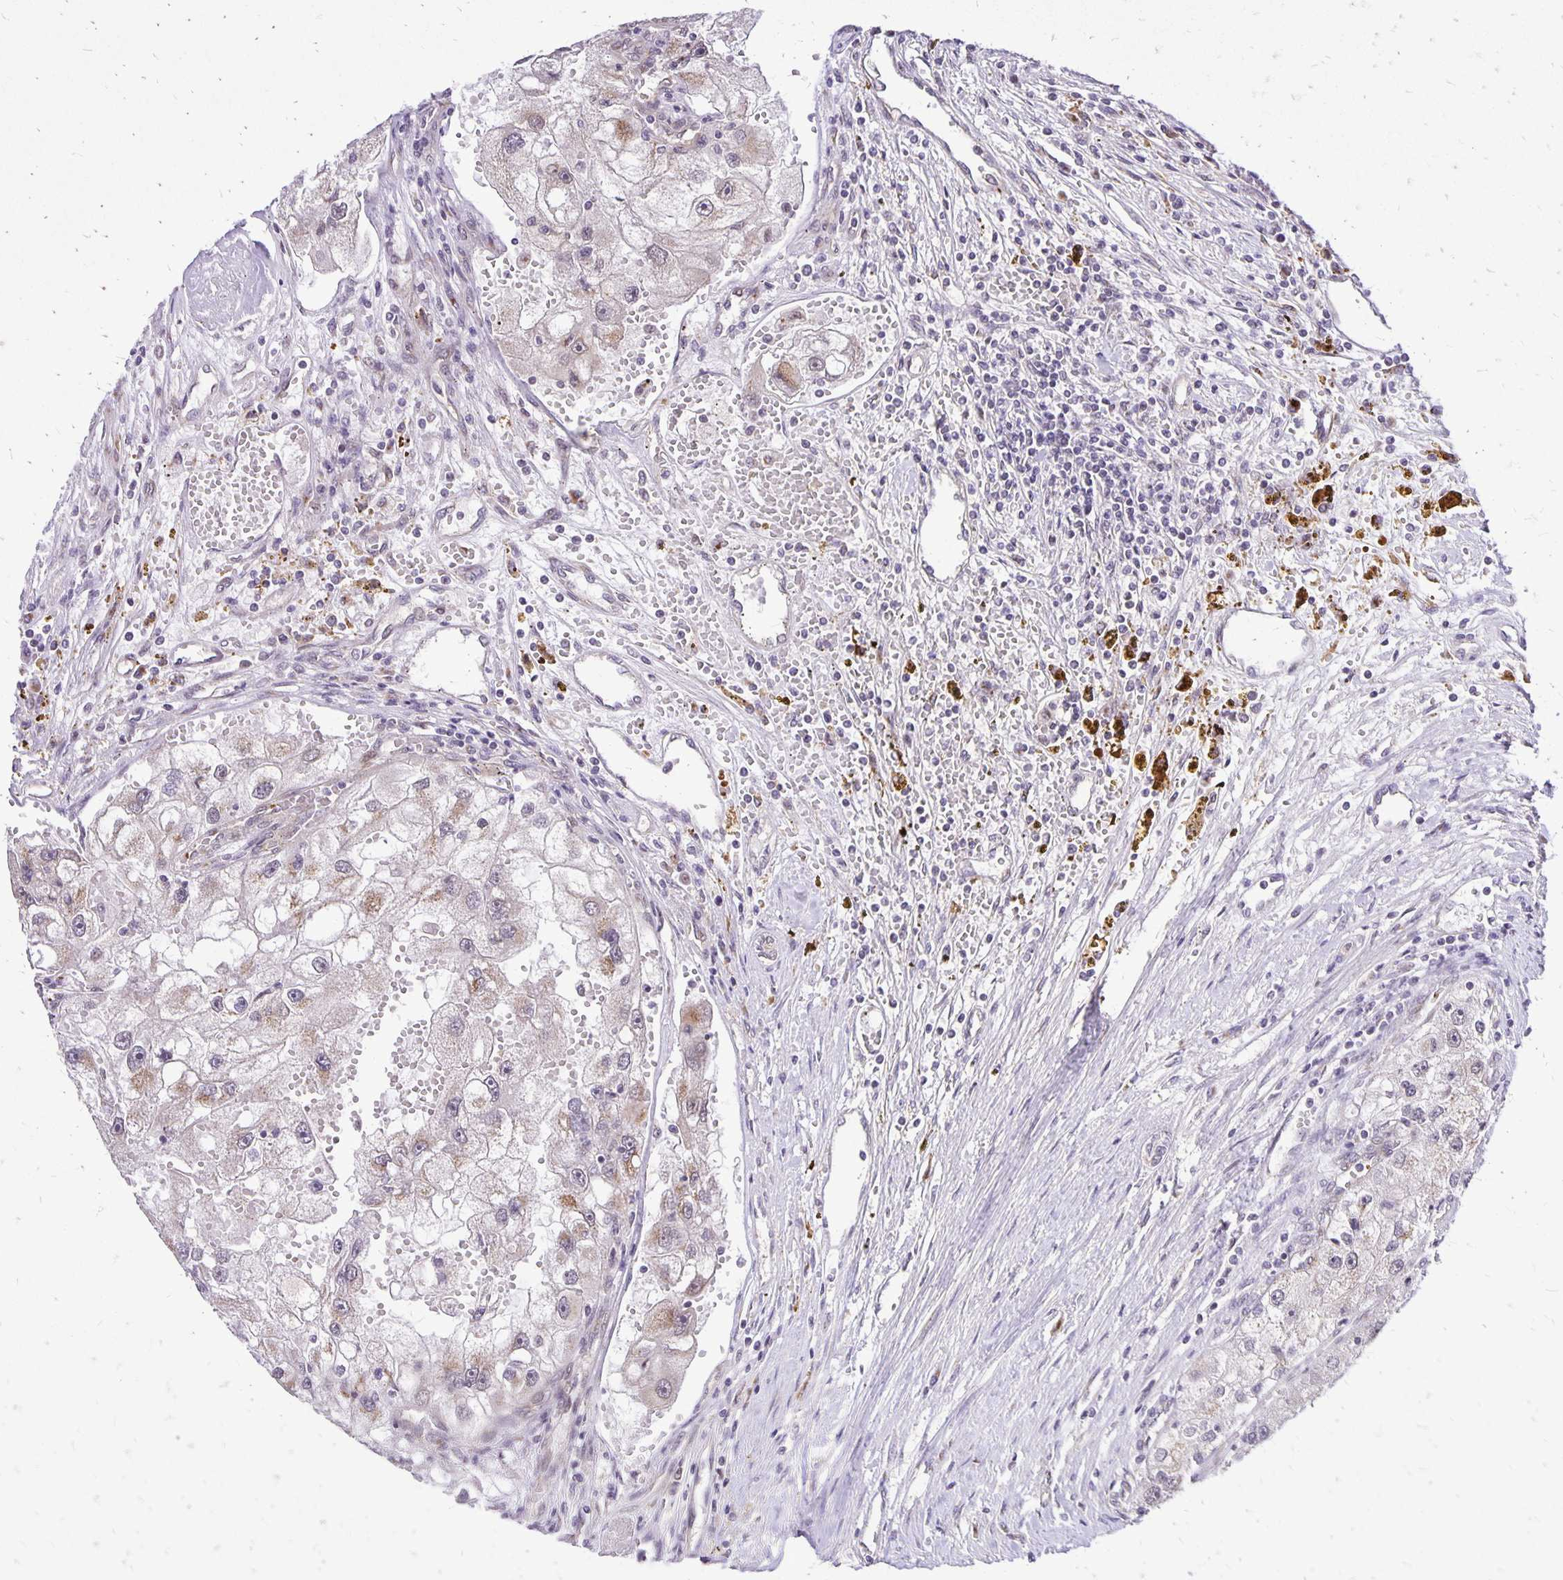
{"staining": {"intensity": "weak", "quantity": "<25%", "location": "cytoplasmic/membranous"}, "tissue": "renal cancer", "cell_type": "Tumor cells", "image_type": "cancer", "snomed": [{"axis": "morphology", "description": "Adenocarcinoma, NOS"}, {"axis": "topography", "description": "Kidney"}], "caption": "The immunohistochemistry (IHC) image has no significant staining in tumor cells of renal cancer tissue. The staining is performed using DAB (3,3'-diaminobenzidine) brown chromogen with nuclei counter-stained in using hematoxylin.", "gene": "GOLGA5", "patient": {"sex": "male", "age": 63}}